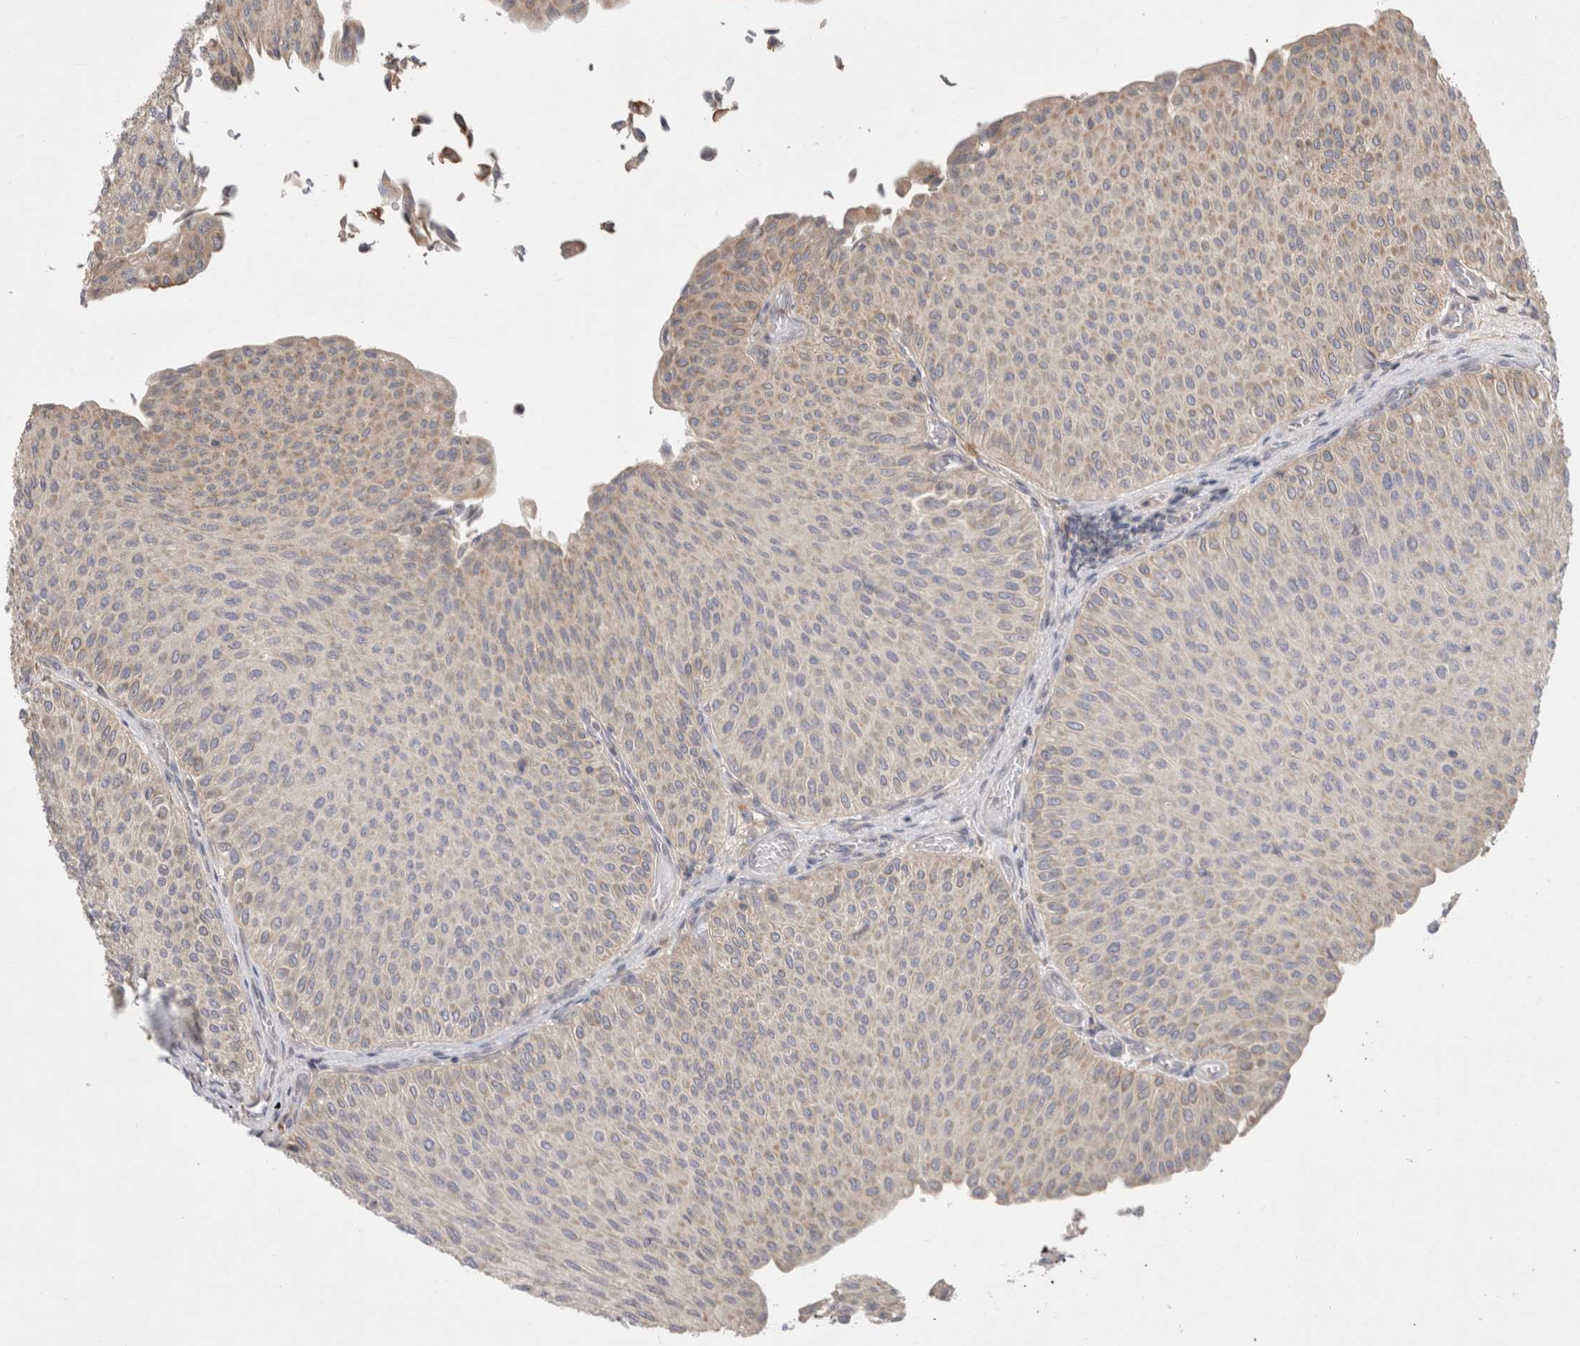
{"staining": {"intensity": "weak", "quantity": "<25%", "location": "cytoplasmic/membranous"}, "tissue": "urothelial cancer", "cell_type": "Tumor cells", "image_type": "cancer", "snomed": [{"axis": "morphology", "description": "Urothelial carcinoma, Low grade"}, {"axis": "topography", "description": "Urinary bladder"}], "caption": "This is a histopathology image of immunohistochemistry (IHC) staining of urothelial cancer, which shows no positivity in tumor cells. (Immunohistochemistry, brightfield microscopy, high magnification).", "gene": "HROB", "patient": {"sex": "male", "age": 78}}